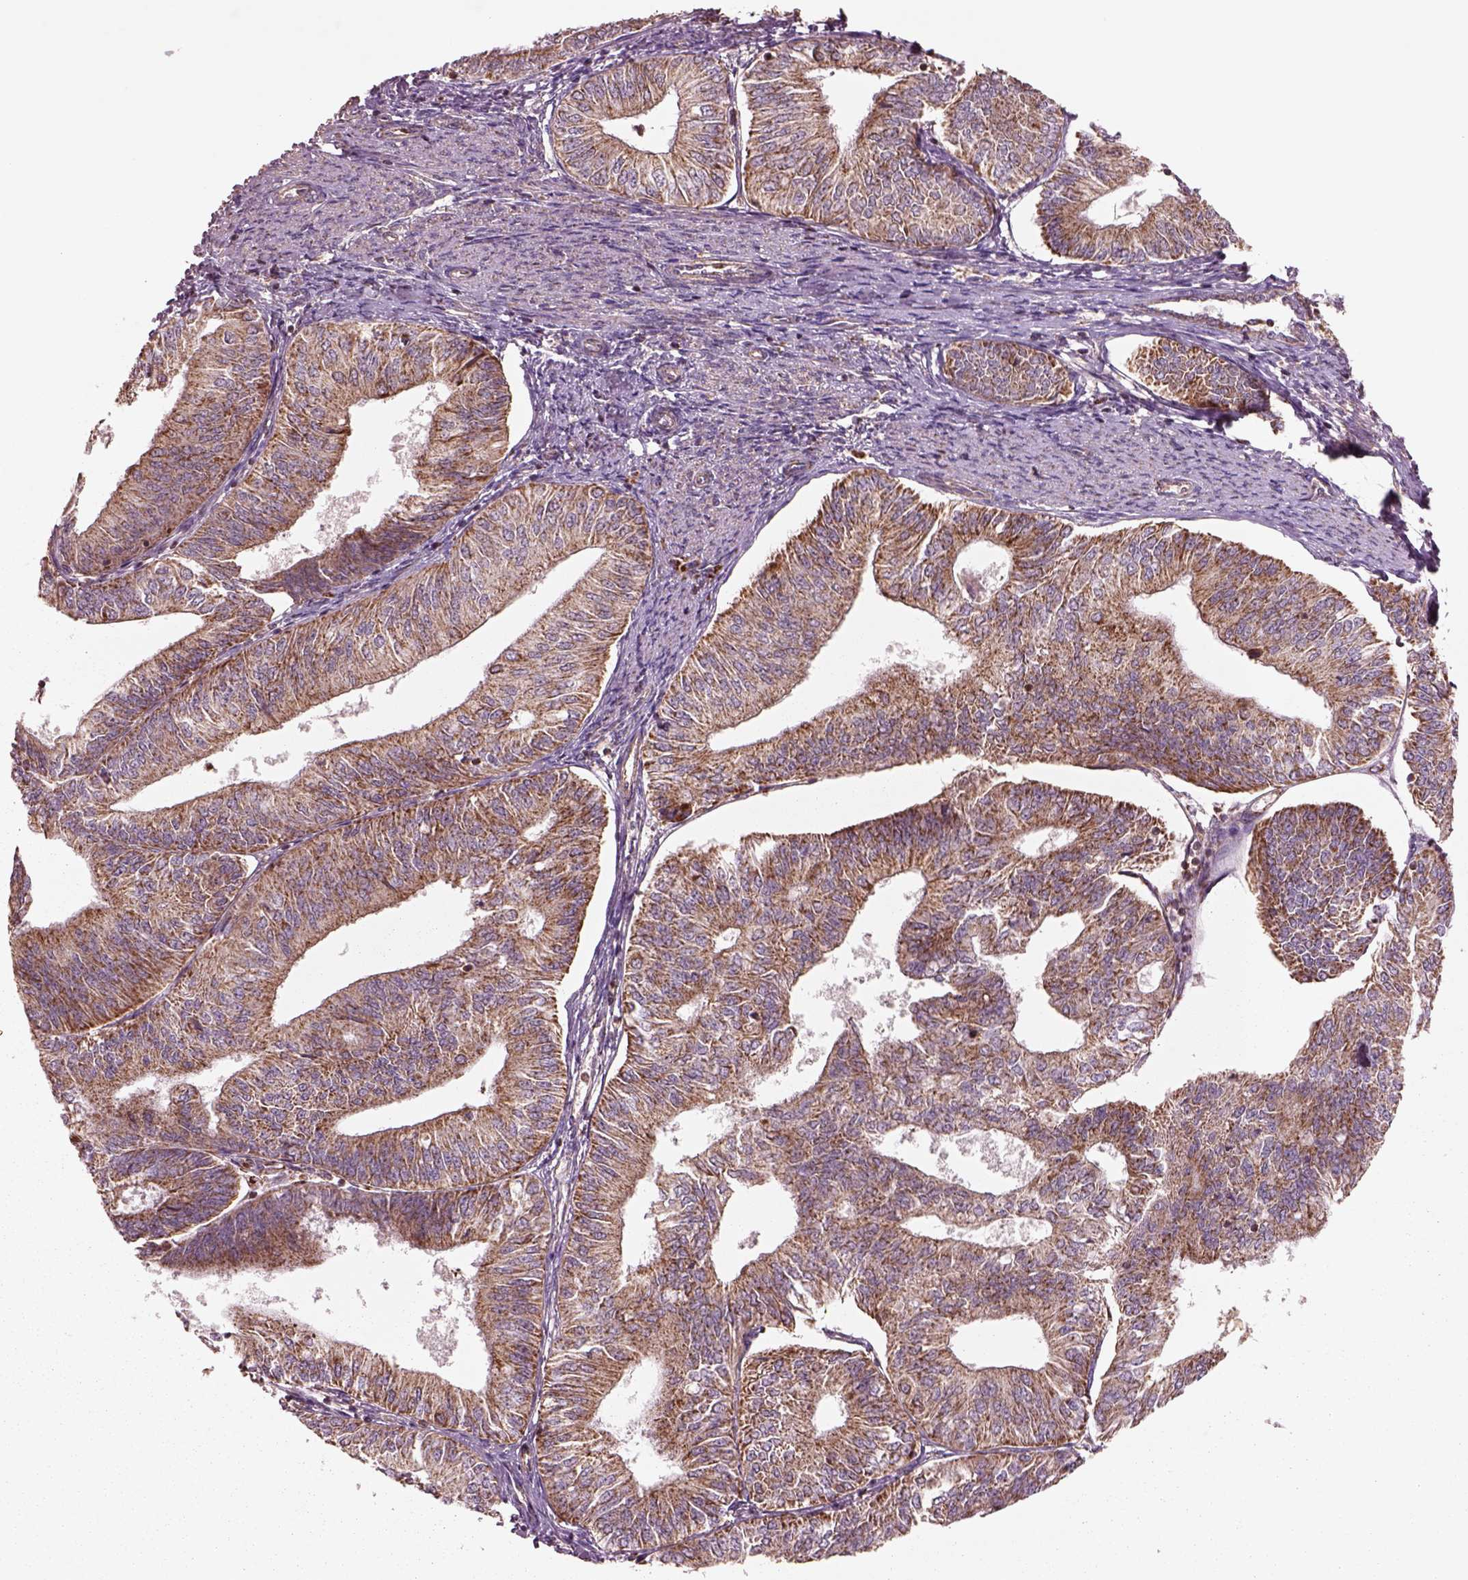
{"staining": {"intensity": "moderate", "quantity": ">75%", "location": "cytoplasmic/membranous"}, "tissue": "endometrial cancer", "cell_type": "Tumor cells", "image_type": "cancer", "snomed": [{"axis": "morphology", "description": "Adenocarcinoma, NOS"}, {"axis": "topography", "description": "Endometrium"}], "caption": "Endometrial adenocarcinoma stained with IHC shows moderate cytoplasmic/membranous positivity in about >75% of tumor cells.", "gene": "SLC25A5", "patient": {"sex": "female", "age": 58}}